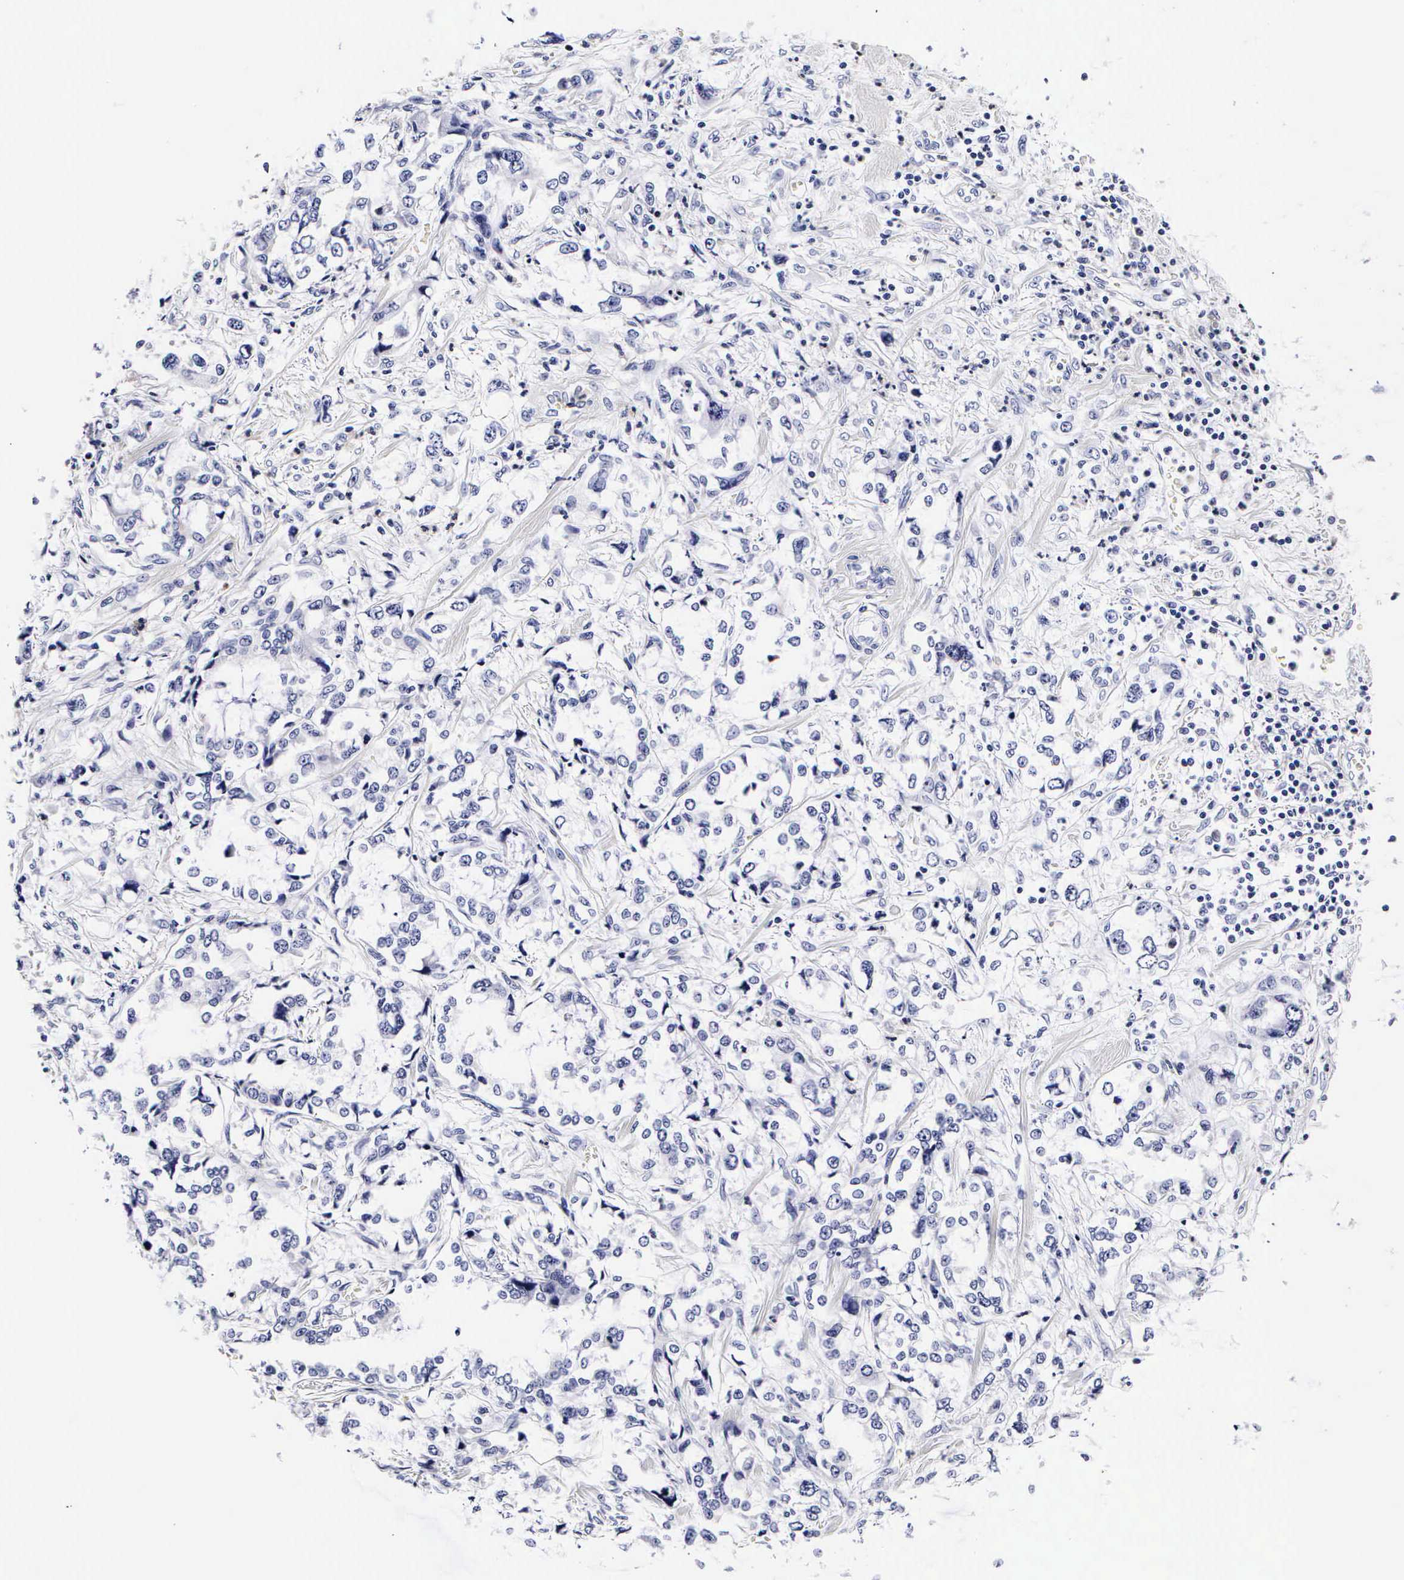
{"staining": {"intensity": "negative", "quantity": "none", "location": "none"}, "tissue": "stomach cancer", "cell_type": "Tumor cells", "image_type": "cancer", "snomed": [{"axis": "morphology", "description": "Adenocarcinoma, NOS"}, {"axis": "topography", "description": "Pancreas"}, {"axis": "topography", "description": "Stomach, upper"}], "caption": "Immunohistochemical staining of stomach cancer demonstrates no significant expression in tumor cells. The staining is performed using DAB brown chromogen with nuclei counter-stained in using hematoxylin.", "gene": "RNASE6", "patient": {"sex": "male", "age": 77}}